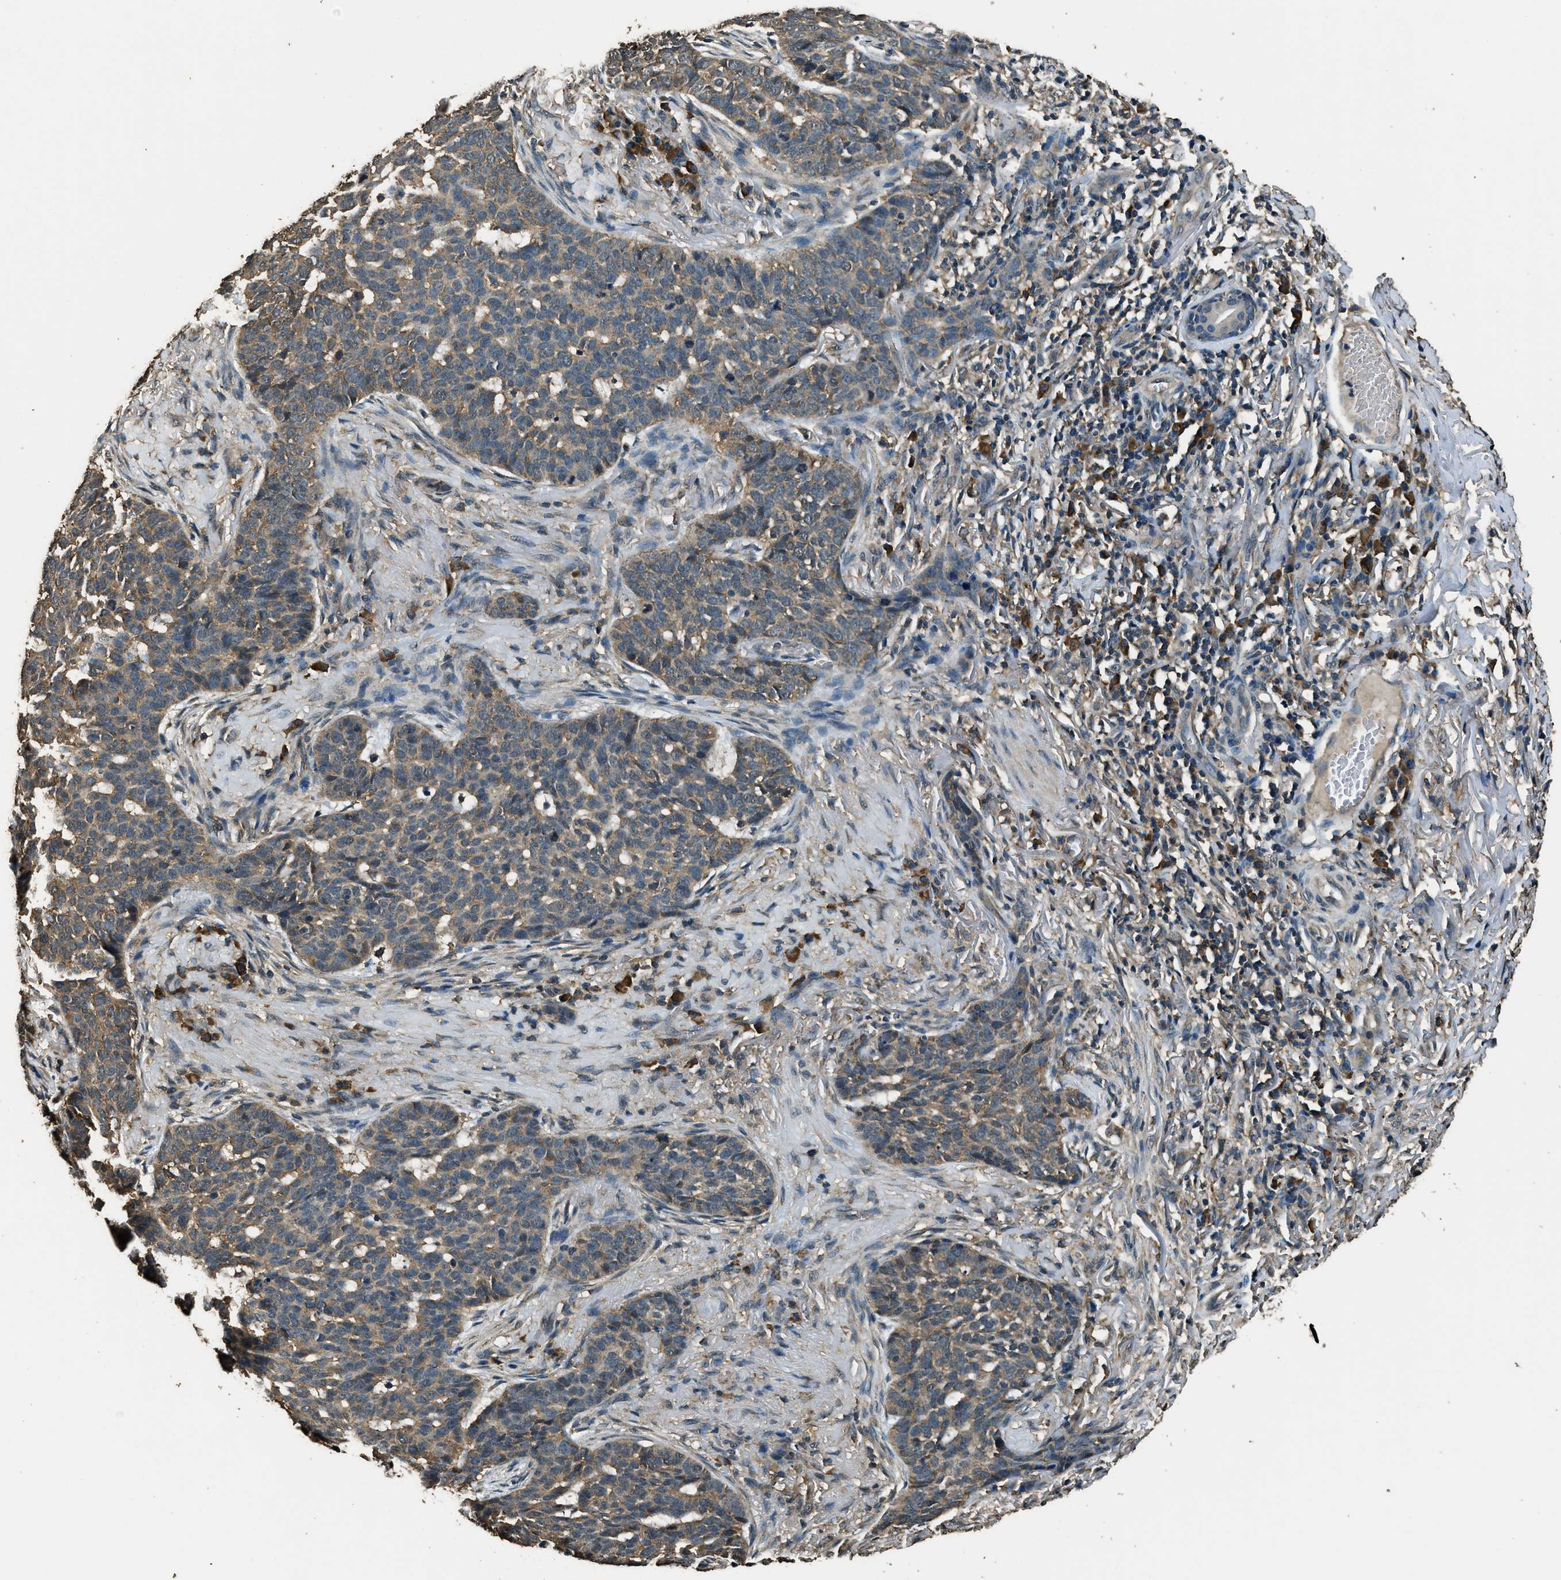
{"staining": {"intensity": "weak", "quantity": "25%-75%", "location": "cytoplasmic/membranous"}, "tissue": "skin cancer", "cell_type": "Tumor cells", "image_type": "cancer", "snomed": [{"axis": "morphology", "description": "Basal cell carcinoma"}, {"axis": "topography", "description": "Skin"}], "caption": "A brown stain labels weak cytoplasmic/membranous positivity of a protein in skin cancer tumor cells.", "gene": "SALL3", "patient": {"sex": "male", "age": 85}}